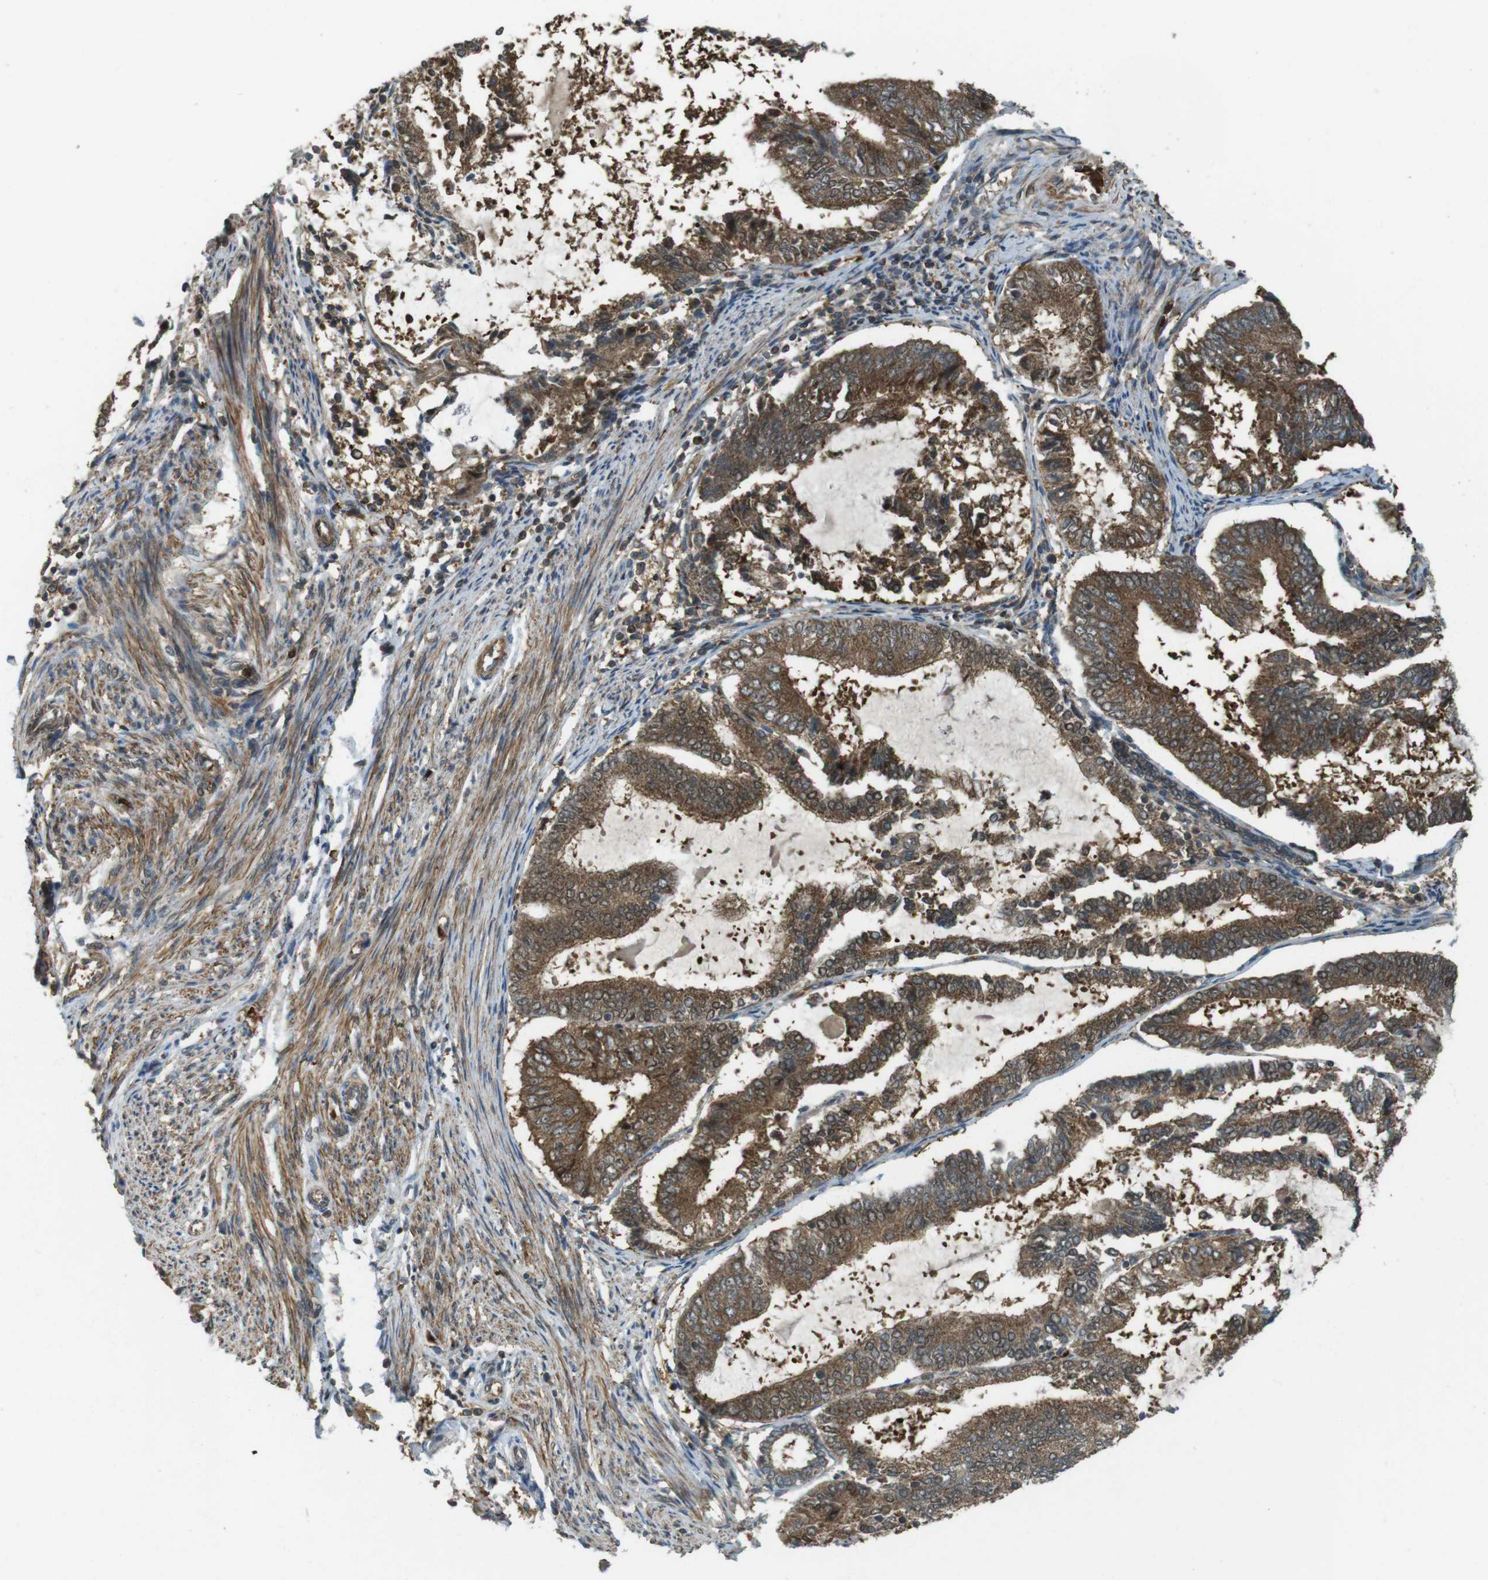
{"staining": {"intensity": "strong", "quantity": ">75%", "location": "cytoplasmic/membranous"}, "tissue": "endometrial cancer", "cell_type": "Tumor cells", "image_type": "cancer", "snomed": [{"axis": "morphology", "description": "Adenocarcinoma, NOS"}, {"axis": "topography", "description": "Endometrium"}], "caption": "High-magnification brightfield microscopy of endometrial cancer (adenocarcinoma) stained with DAB (3,3'-diaminobenzidine) (brown) and counterstained with hematoxylin (blue). tumor cells exhibit strong cytoplasmic/membranous positivity is seen in about>75% of cells. The protein of interest is shown in brown color, while the nuclei are stained blue.", "gene": "LRRC3B", "patient": {"sex": "female", "age": 81}}